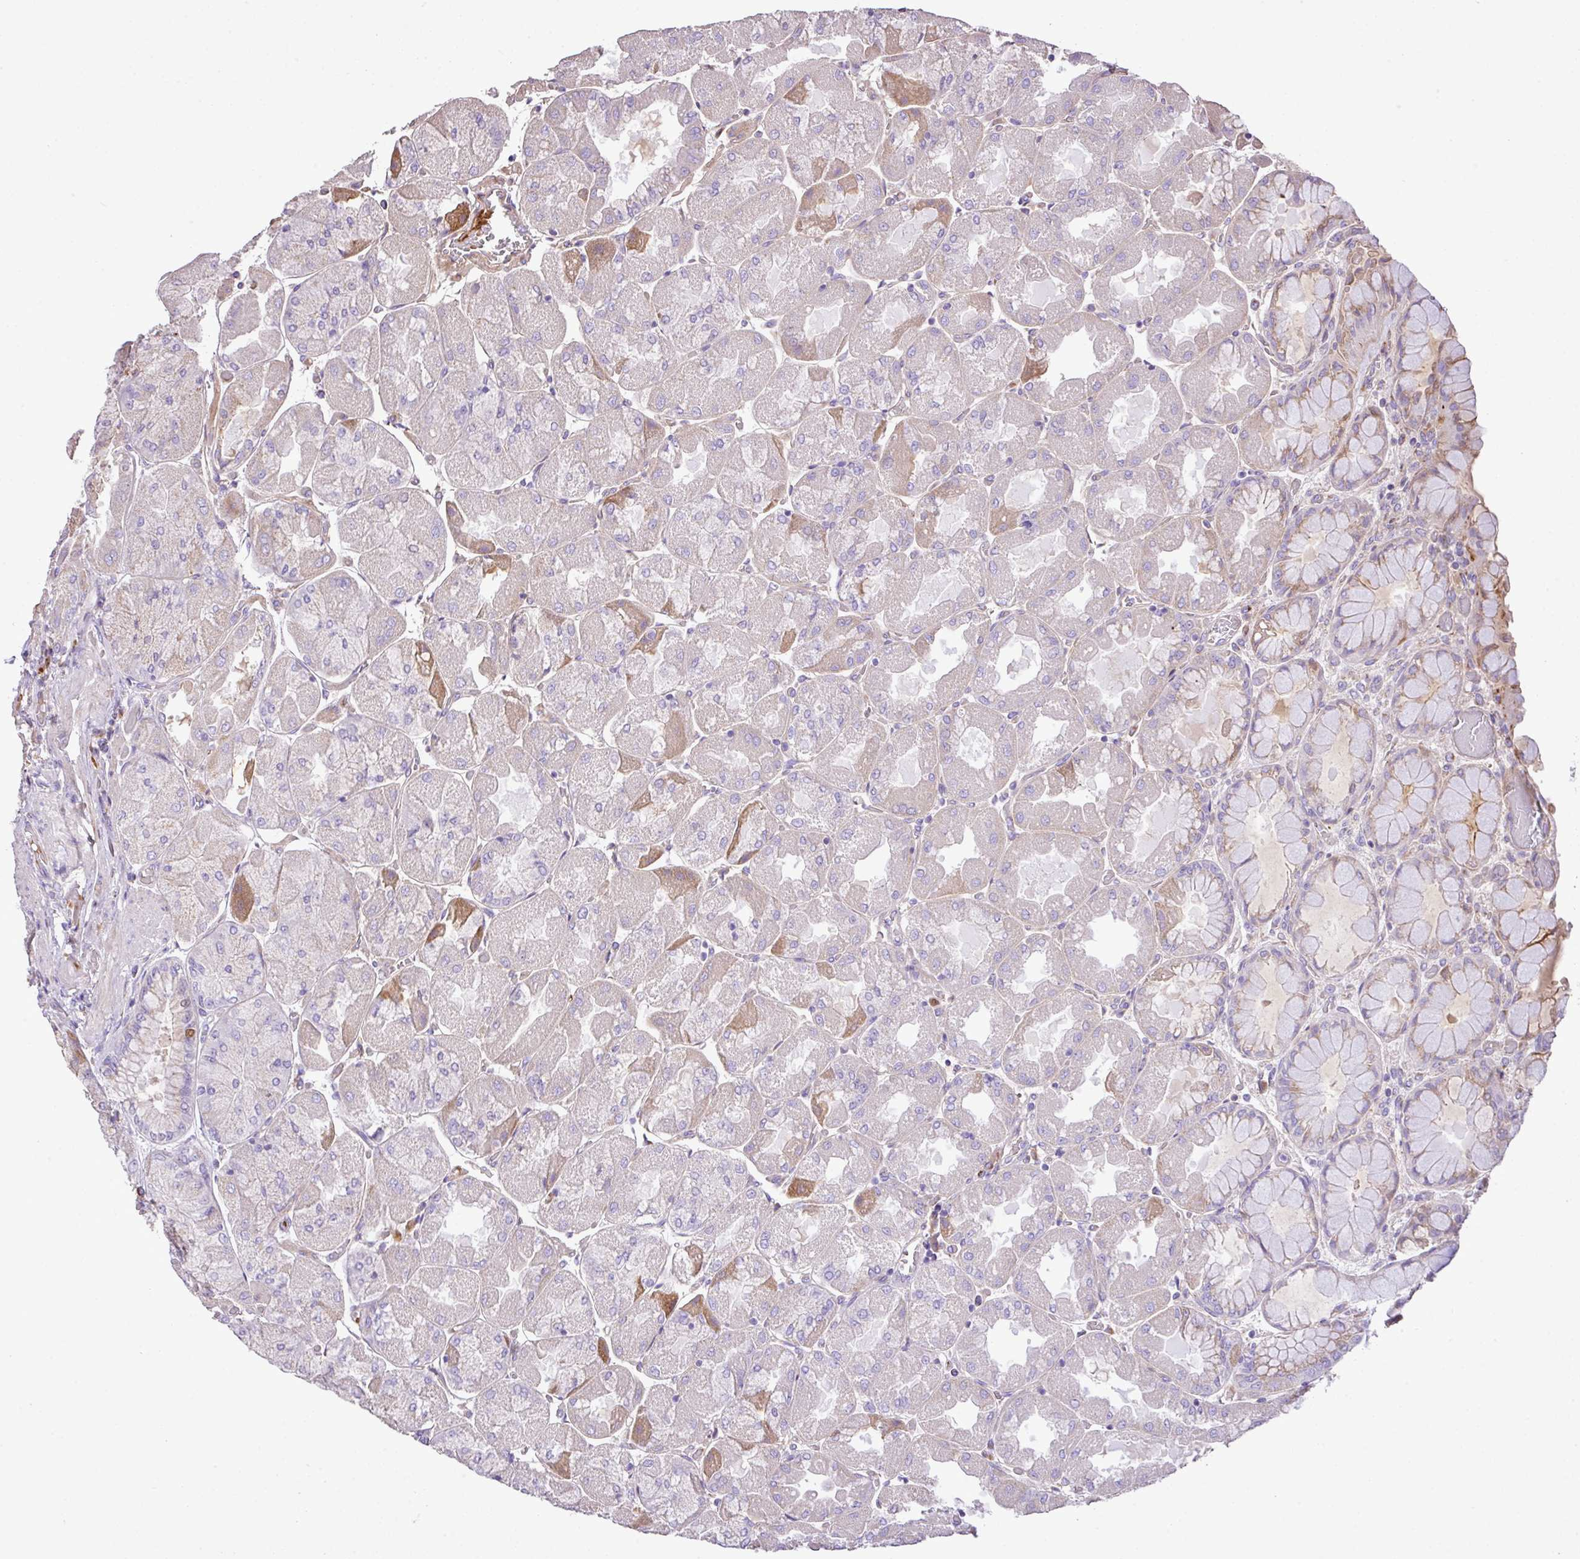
{"staining": {"intensity": "weak", "quantity": "<25%", "location": "cytoplasmic/membranous"}, "tissue": "stomach", "cell_type": "Glandular cells", "image_type": "normal", "snomed": [{"axis": "morphology", "description": "Normal tissue, NOS"}, {"axis": "topography", "description": "Stomach"}], "caption": "Immunohistochemistry photomicrograph of unremarkable stomach: stomach stained with DAB (3,3'-diaminobenzidine) shows no significant protein expression in glandular cells.", "gene": "CTXN2", "patient": {"sex": "female", "age": 61}}